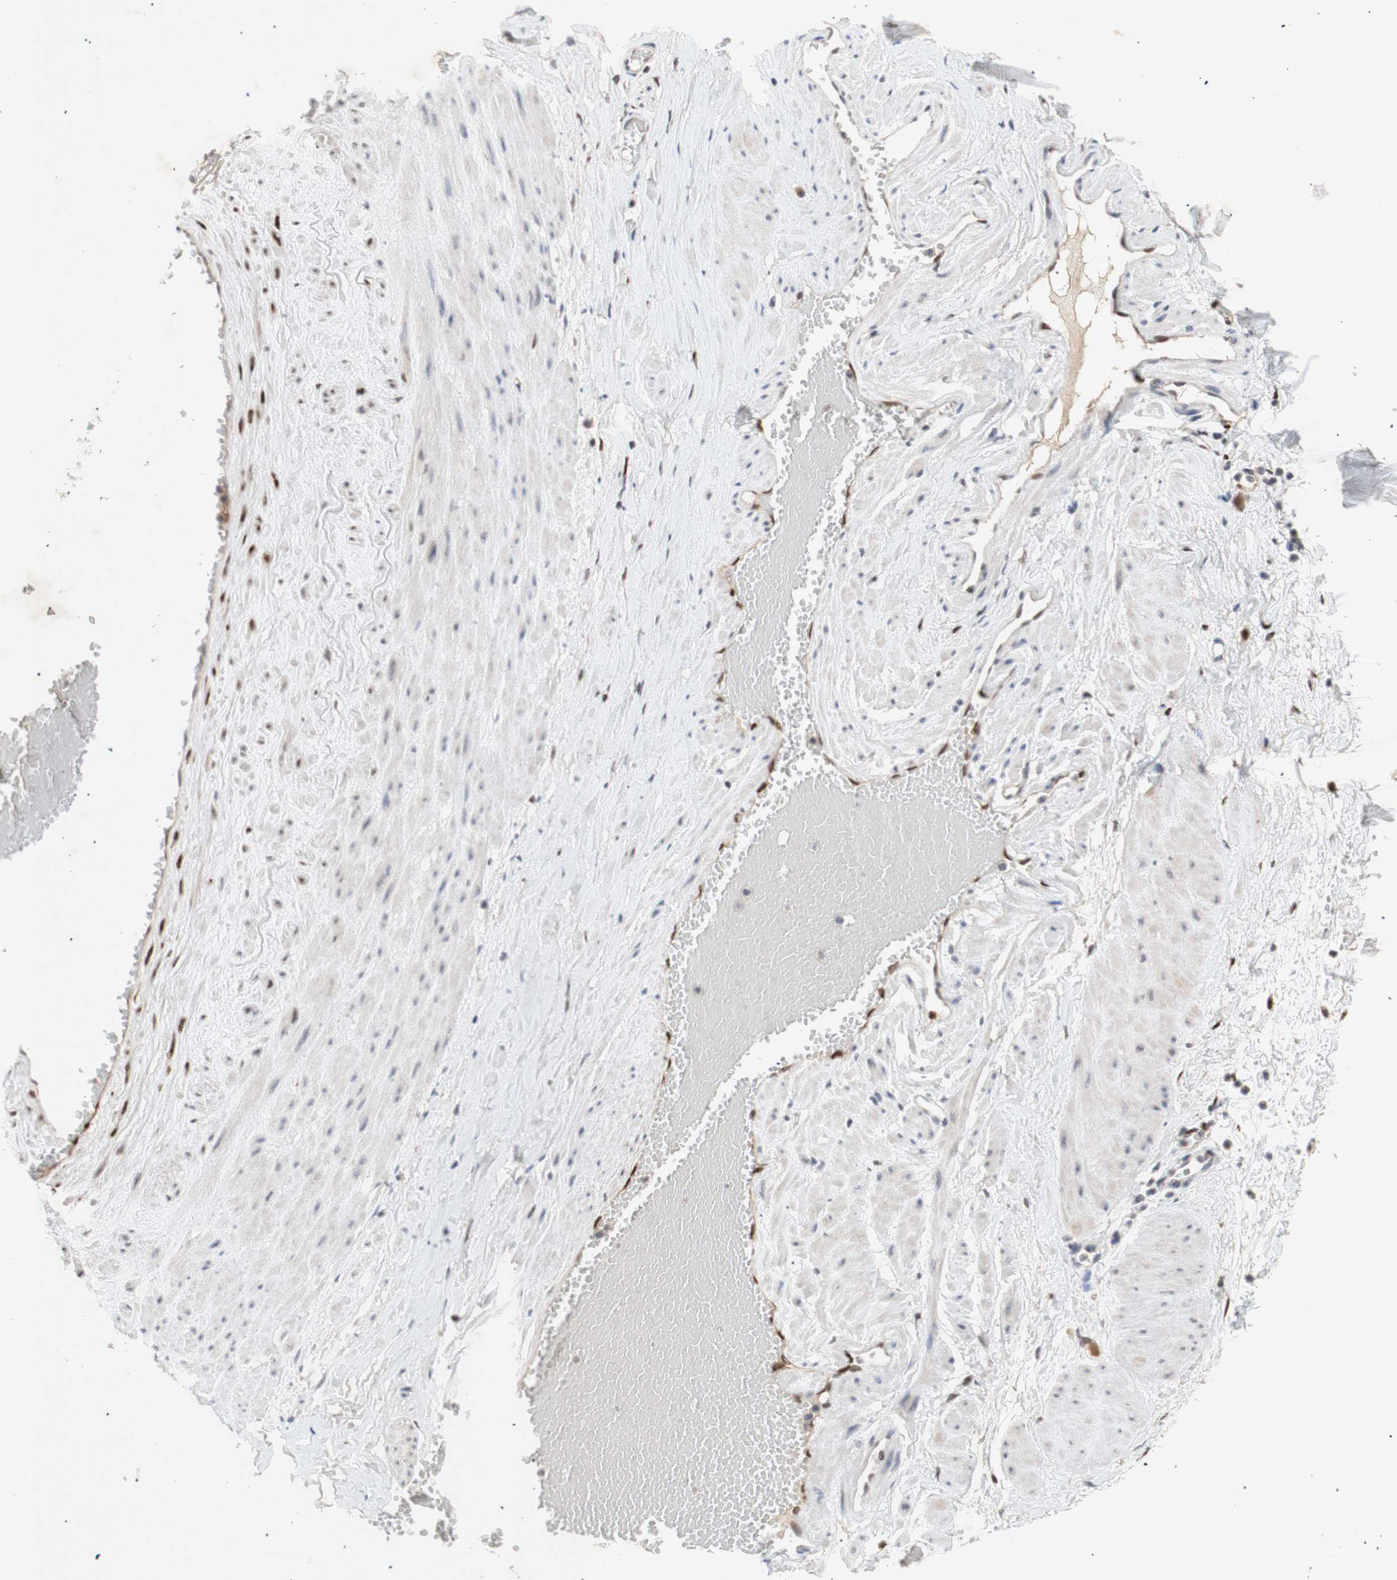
{"staining": {"intensity": "moderate", "quantity": "25%-75%", "location": "cytoplasmic/membranous,nuclear"}, "tissue": "adipose tissue", "cell_type": "Adipocytes", "image_type": "normal", "snomed": [{"axis": "morphology", "description": "Normal tissue, NOS"}, {"axis": "topography", "description": "Soft tissue"}, {"axis": "topography", "description": "Vascular tissue"}], "caption": "Protein analysis of benign adipose tissue demonstrates moderate cytoplasmic/membranous,nuclear positivity in about 25%-75% of adipocytes. Nuclei are stained in blue.", "gene": "FOSB", "patient": {"sex": "female", "age": 35}}